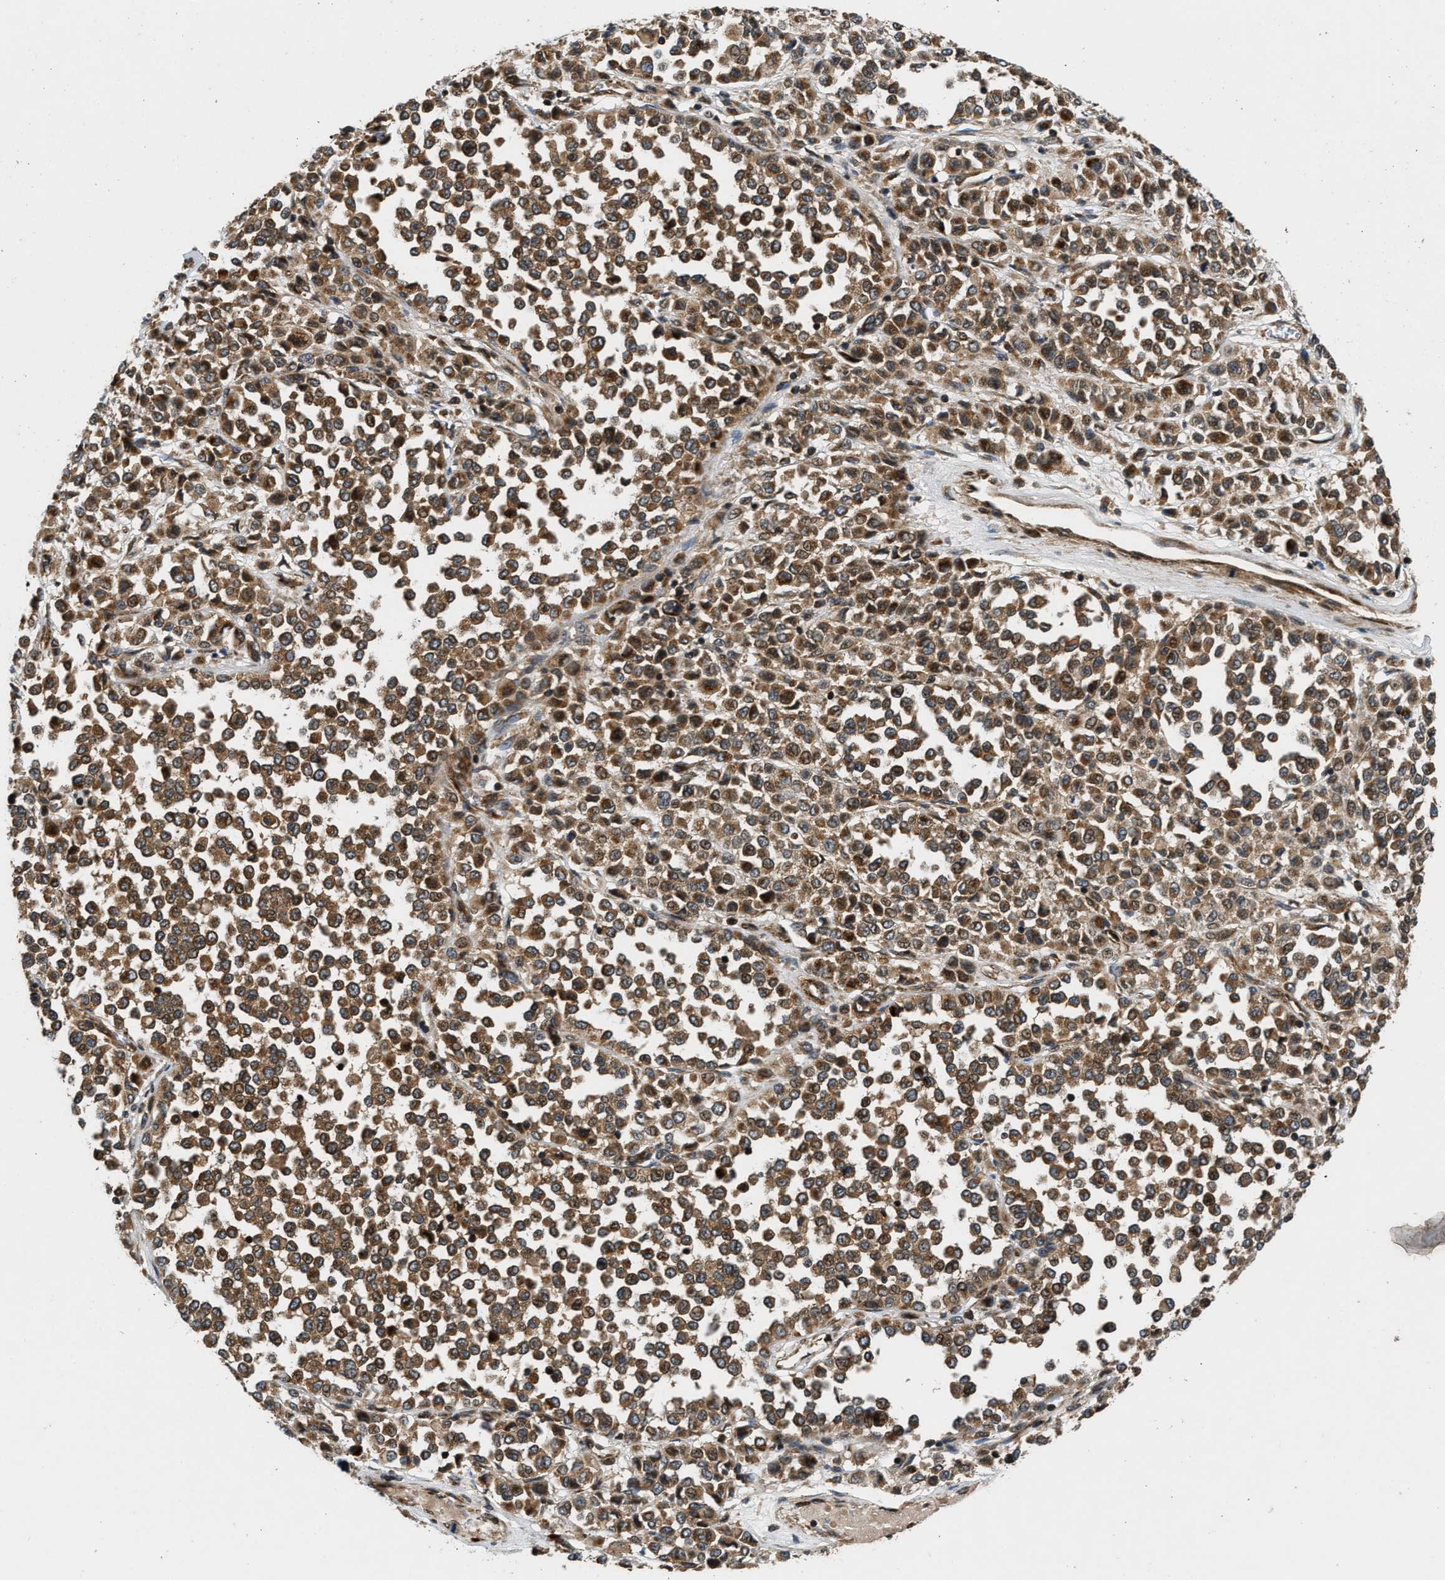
{"staining": {"intensity": "moderate", "quantity": ">75%", "location": "cytoplasmic/membranous"}, "tissue": "melanoma", "cell_type": "Tumor cells", "image_type": "cancer", "snomed": [{"axis": "morphology", "description": "Malignant melanoma, Metastatic site"}, {"axis": "topography", "description": "Pancreas"}], "caption": "Immunohistochemical staining of human melanoma displays medium levels of moderate cytoplasmic/membranous protein expression in approximately >75% of tumor cells.", "gene": "PNPLA8", "patient": {"sex": "female", "age": 30}}